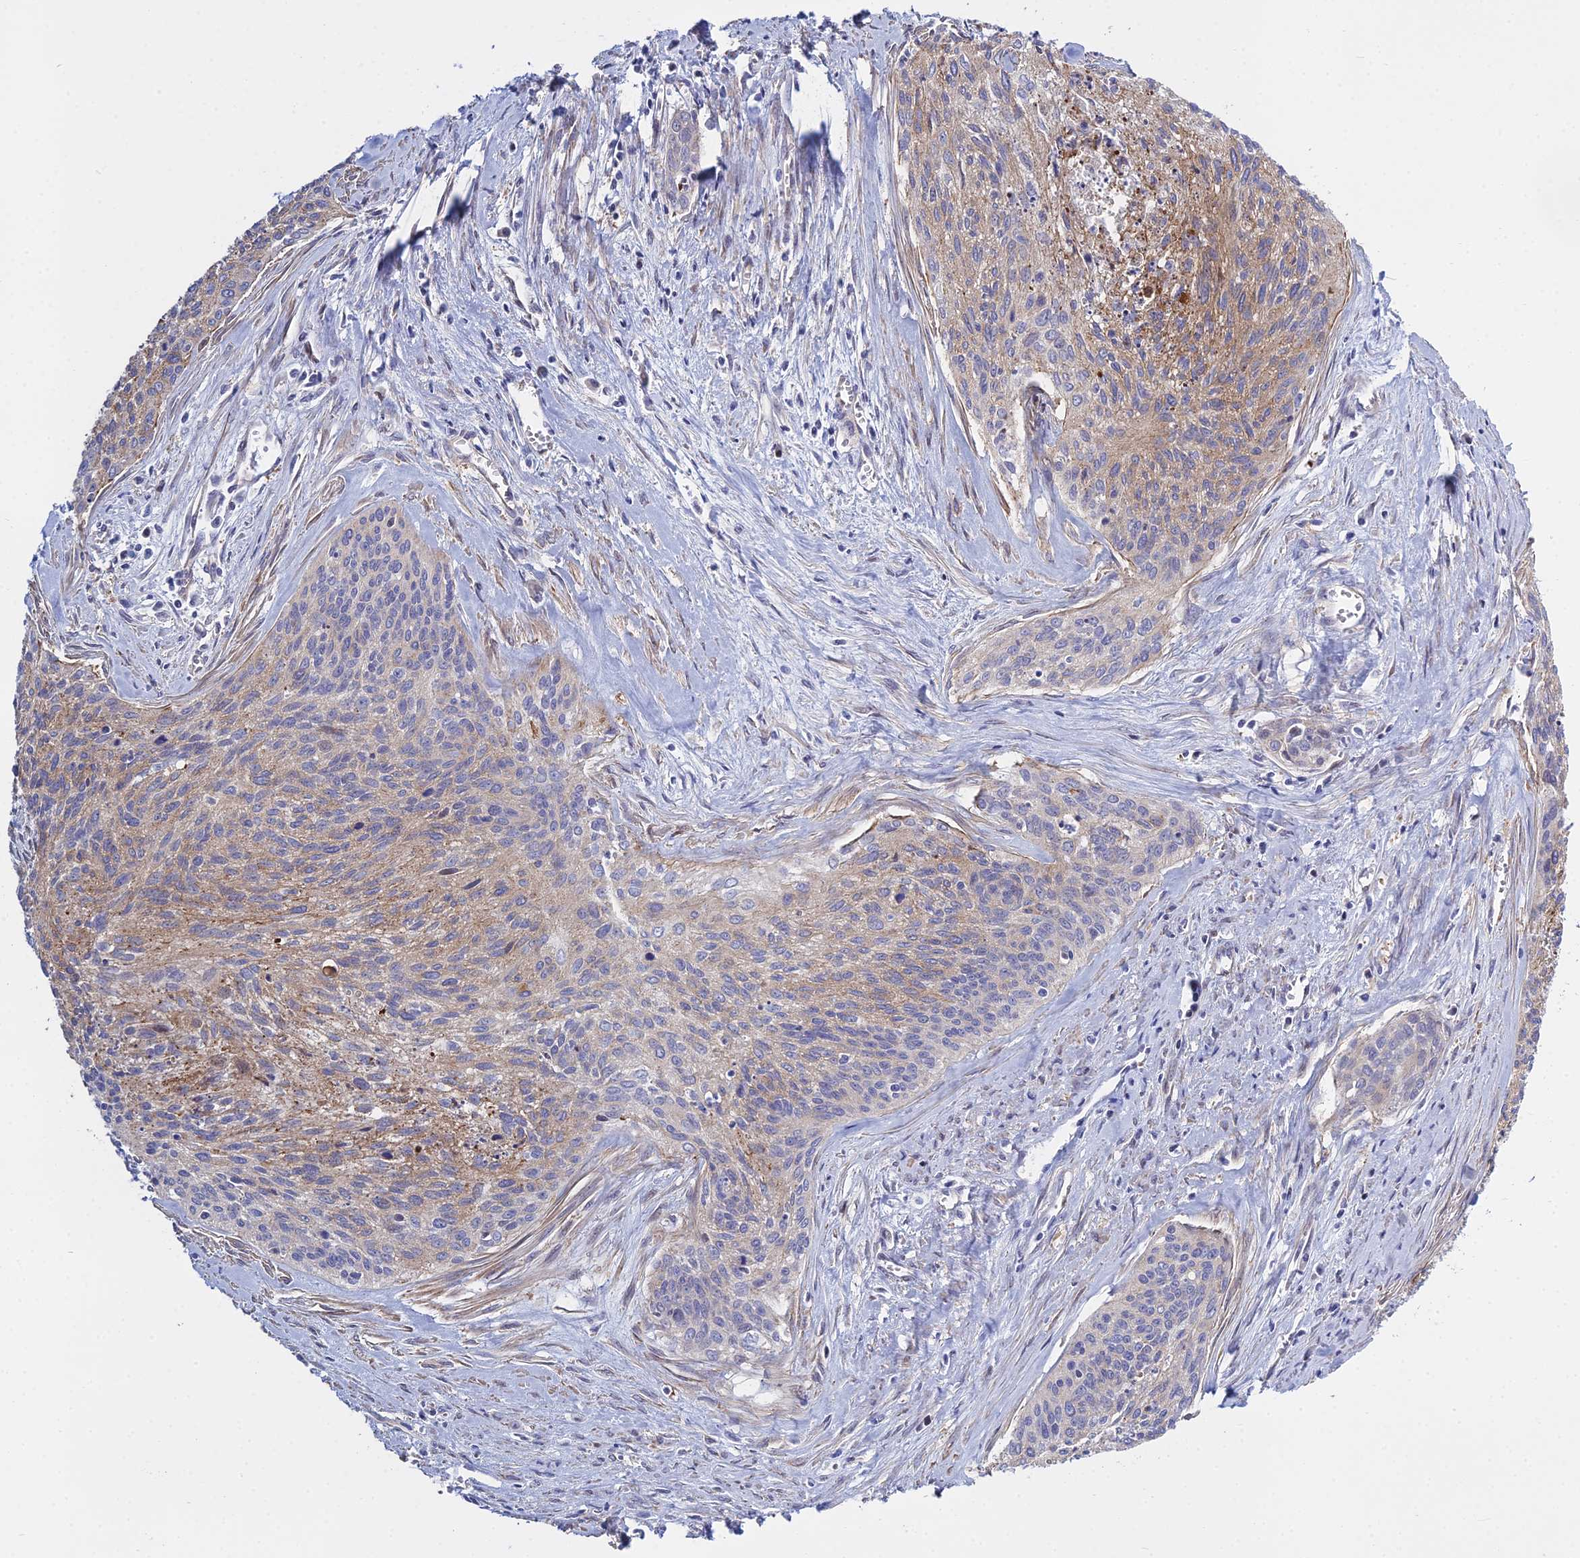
{"staining": {"intensity": "moderate", "quantity": "25%-75%", "location": "cytoplasmic/membranous"}, "tissue": "cervical cancer", "cell_type": "Tumor cells", "image_type": "cancer", "snomed": [{"axis": "morphology", "description": "Squamous cell carcinoma, NOS"}, {"axis": "topography", "description": "Cervix"}], "caption": "A medium amount of moderate cytoplasmic/membranous staining is appreciated in about 25%-75% of tumor cells in cervical cancer (squamous cell carcinoma) tissue.", "gene": "LZTS2", "patient": {"sex": "female", "age": 55}}